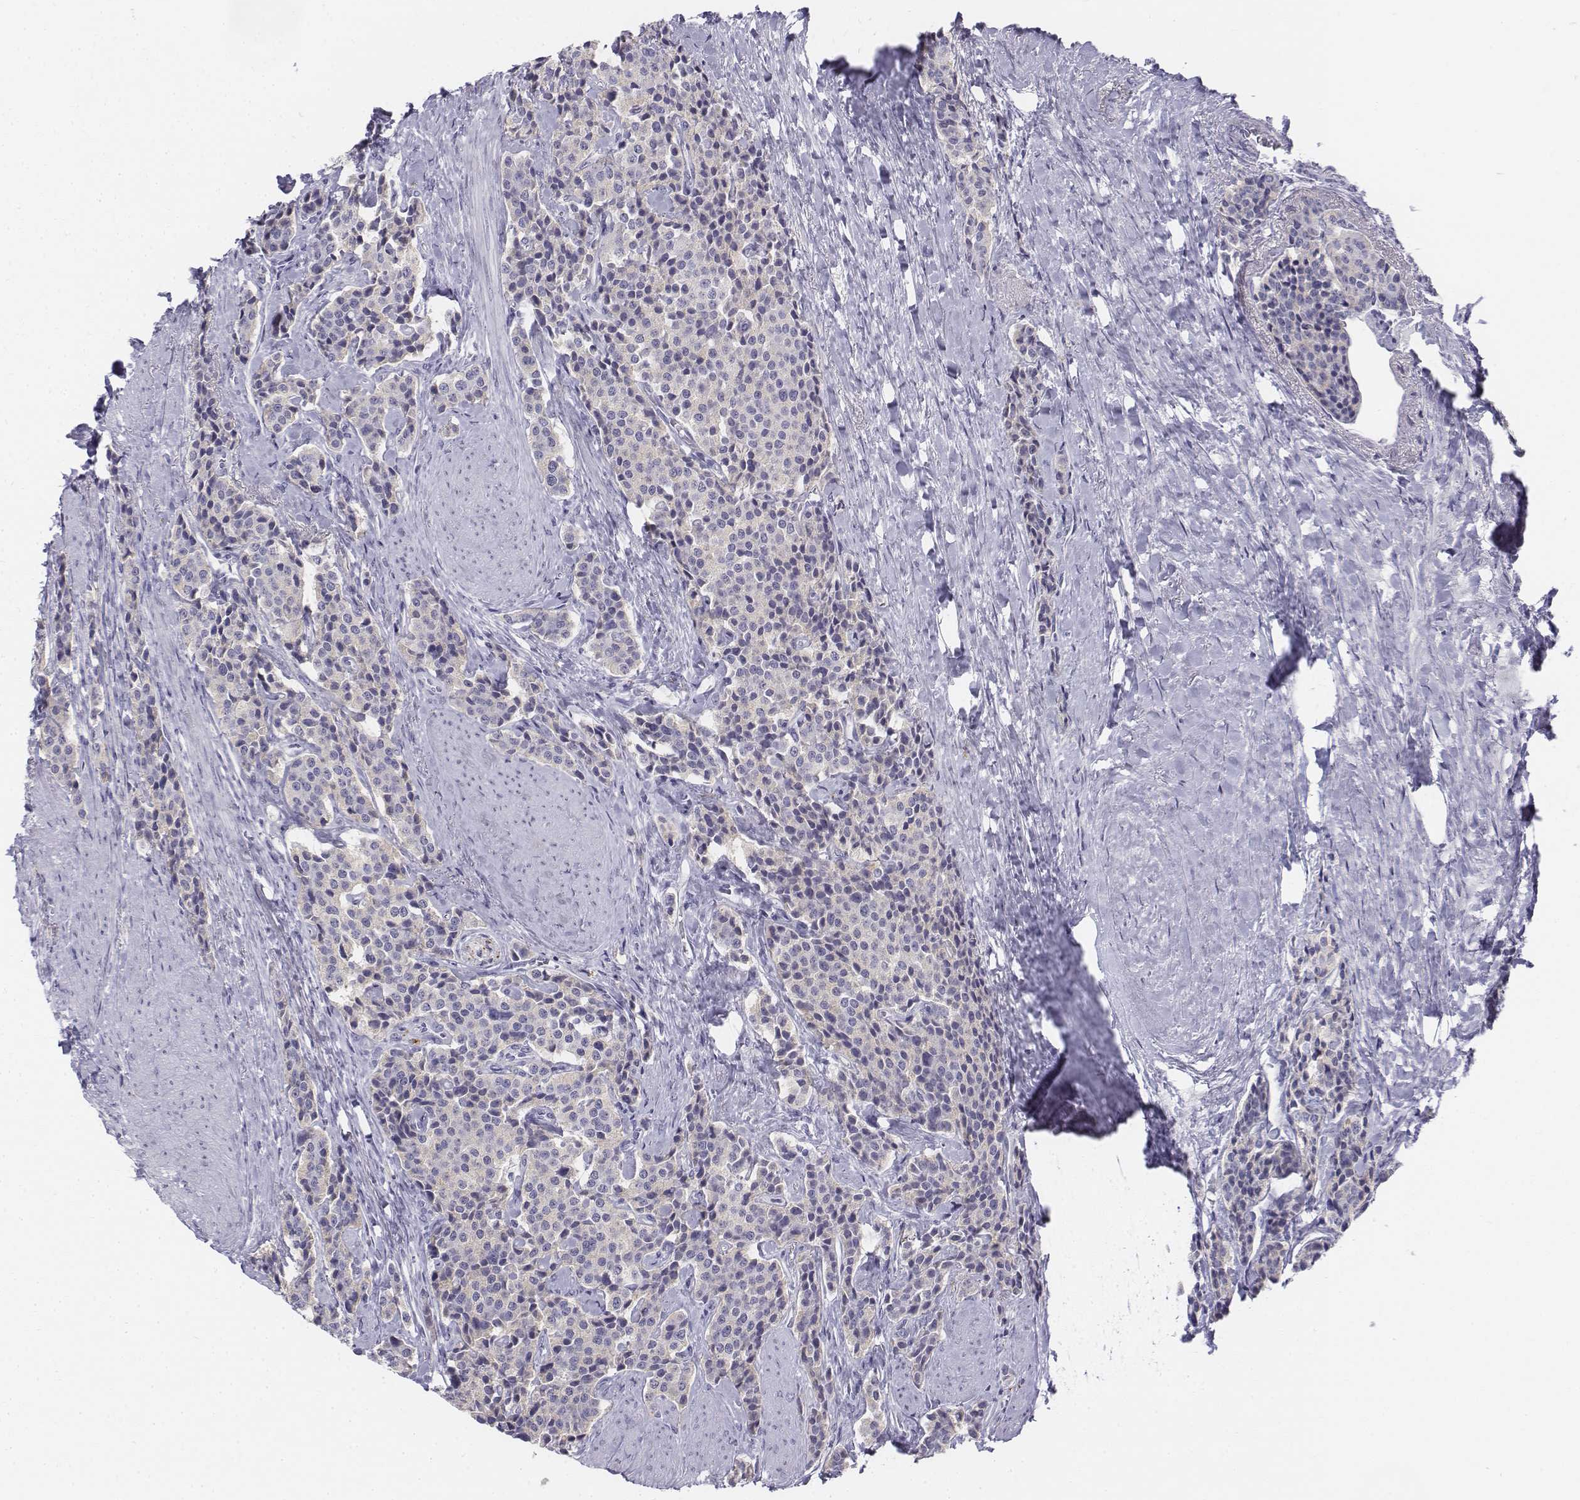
{"staining": {"intensity": "negative", "quantity": "none", "location": "none"}, "tissue": "carcinoid", "cell_type": "Tumor cells", "image_type": "cancer", "snomed": [{"axis": "morphology", "description": "Carcinoid, malignant, NOS"}, {"axis": "topography", "description": "Small intestine"}], "caption": "Micrograph shows no significant protein positivity in tumor cells of carcinoid.", "gene": "TH", "patient": {"sex": "female", "age": 58}}